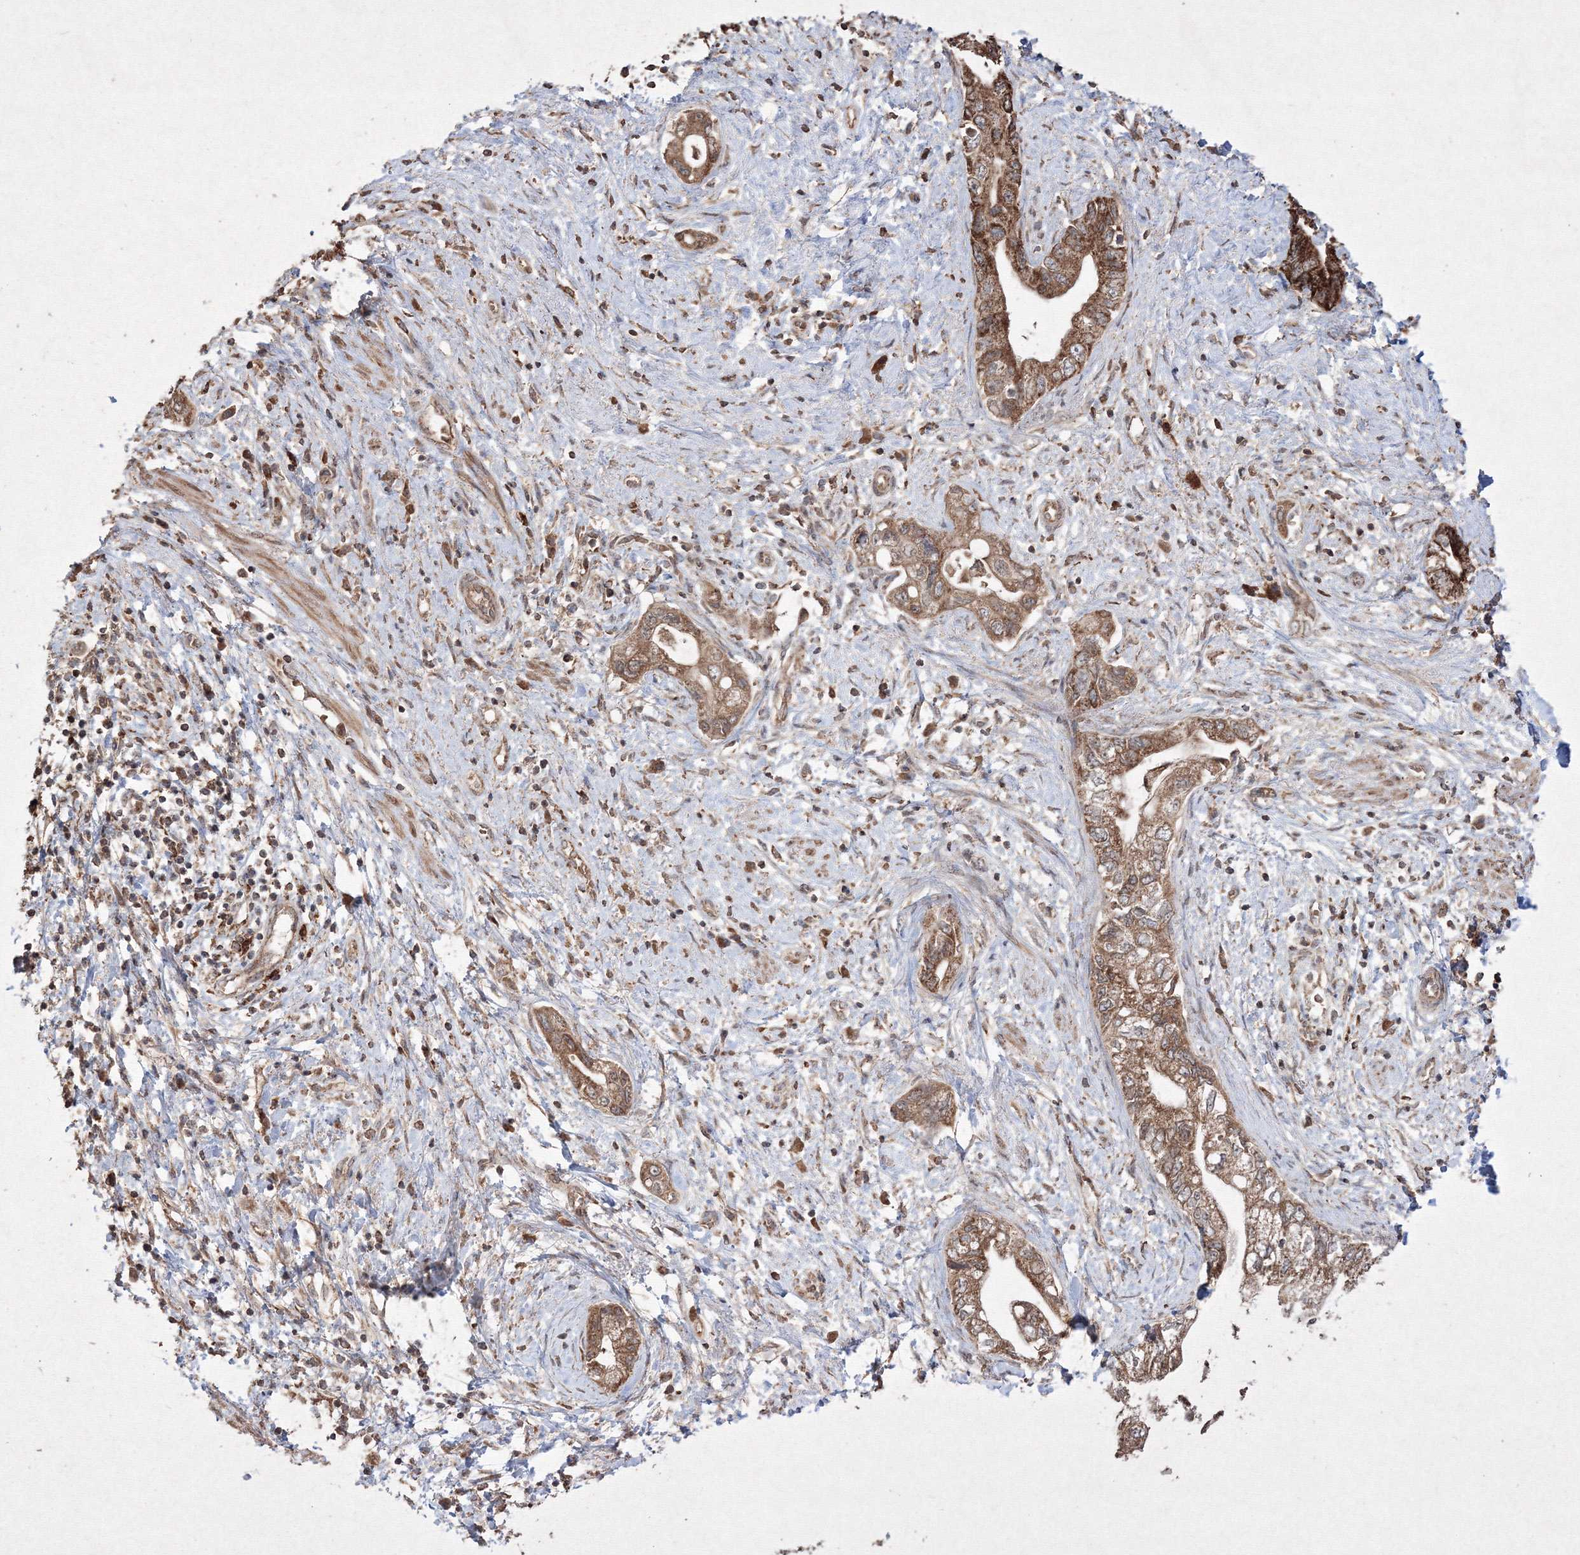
{"staining": {"intensity": "moderate", "quantity": ">75%", "location": "cytoplasmic/membranous"}, "tissue": "pancreatic cancer", "cell_type": "Tumor cells", "image_type": "cancer", "snomed": [{"axis": "morphology", "description": "Adenocarcinoma, NOS"}, {"axis": "topography", "description": "Pancreas"}], "caption": "Human pancreatic cancer stained with a protein marker shows moderate staining in tumor cells.", "gene": "GRSF1", "patient": {"sex": "female", "age": 73}}